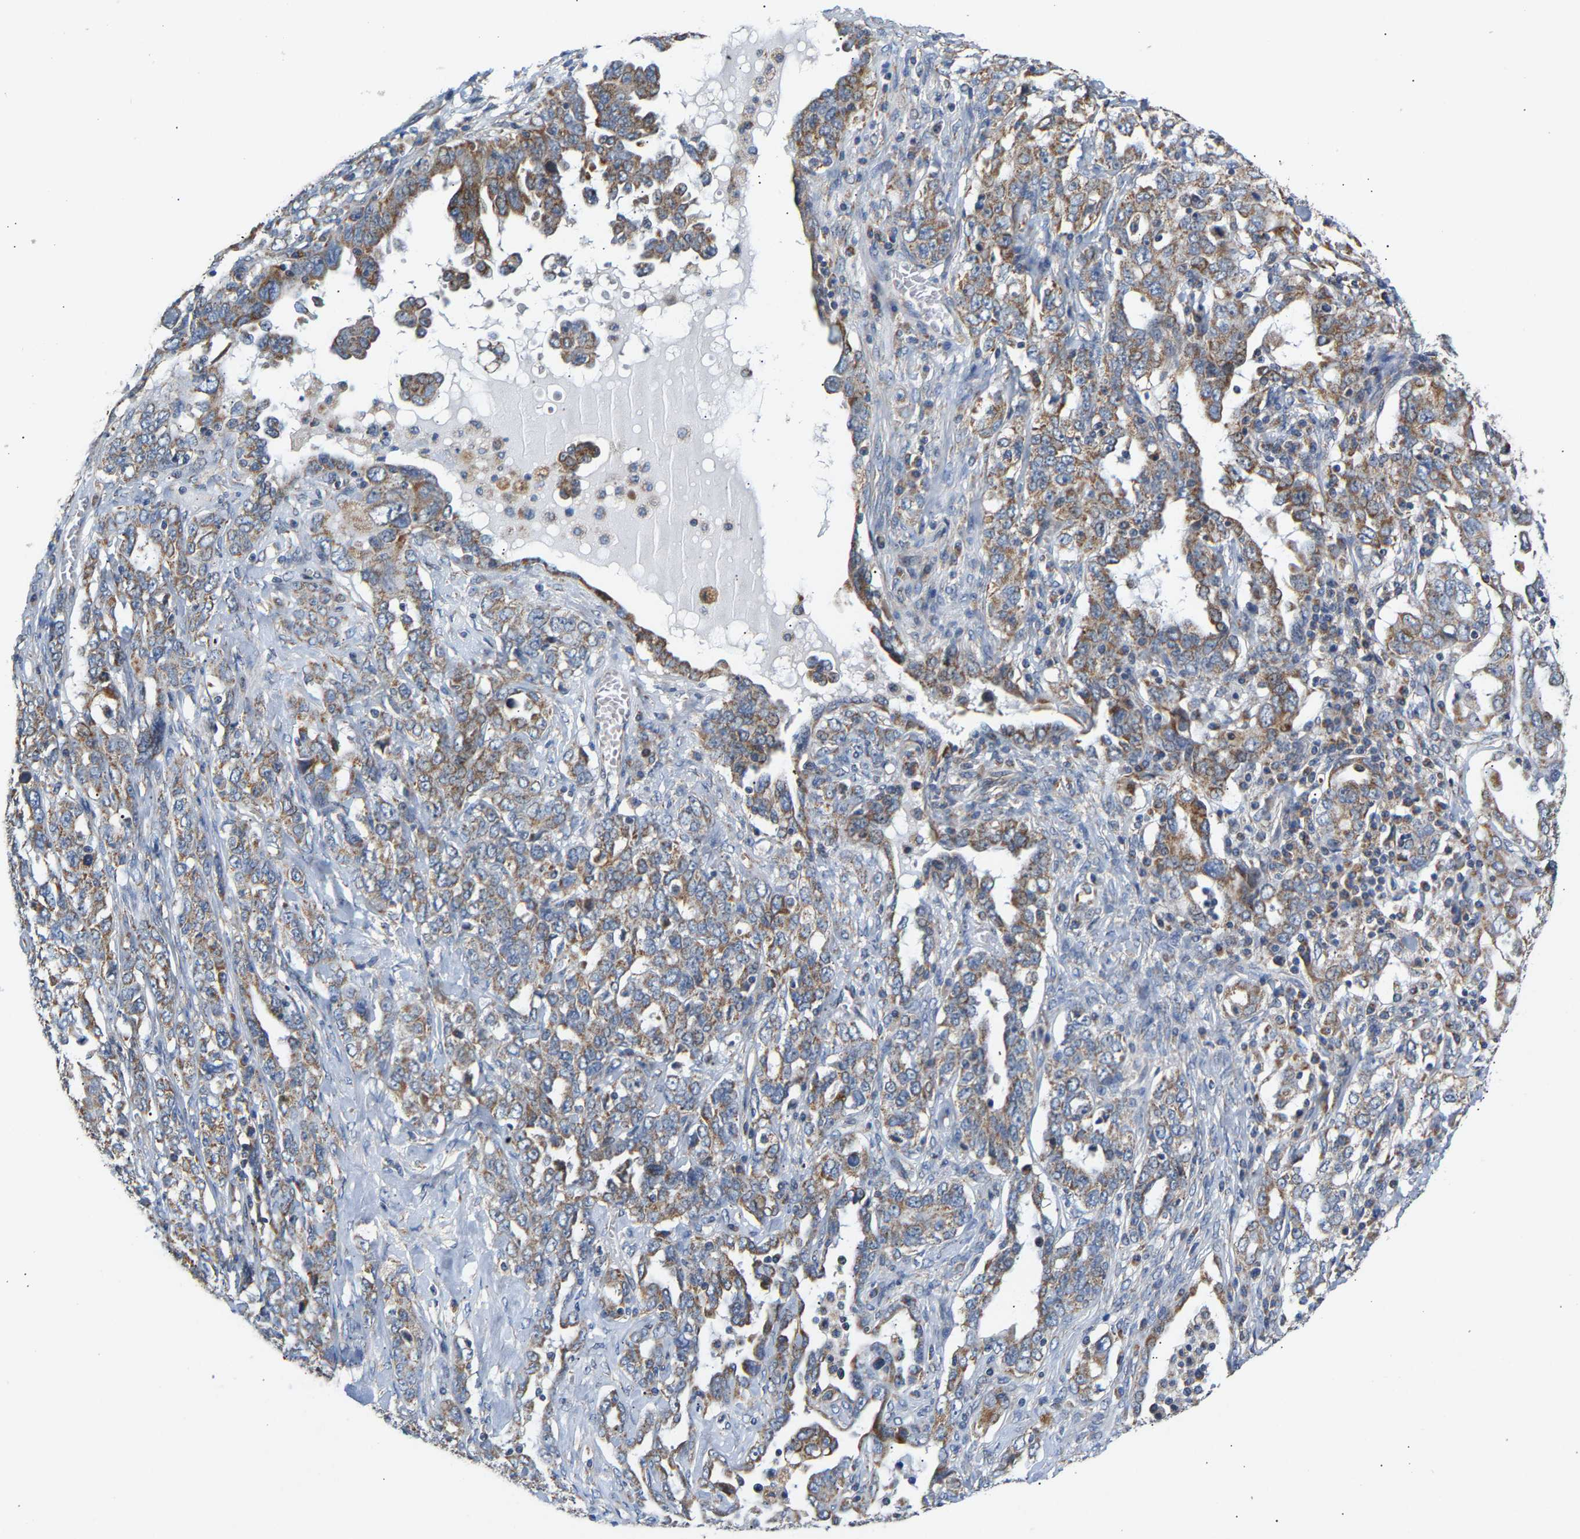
{"staining": {"intensity": "moderate", "quantity": "<25%", "location": "cytoplasmic/membranous"}, "tissue": "ovarian cancer", "cell_type": "Tumor cells", "image_type": "cancer", "snomed": [{"axis": "morphology", "description": "Carcinoma, endometroid"}, {"axis": "topography", "description": "Ovary"}], "caption": "This image reveals immunohistochemistry staining of endometroid carcinoma (ovarian), with low moderate cytoplasmic/membranous positivity in about <25% of tumor cells.", "gene": "TMEM168", "patient": {"sex": "female", "age": 62}}